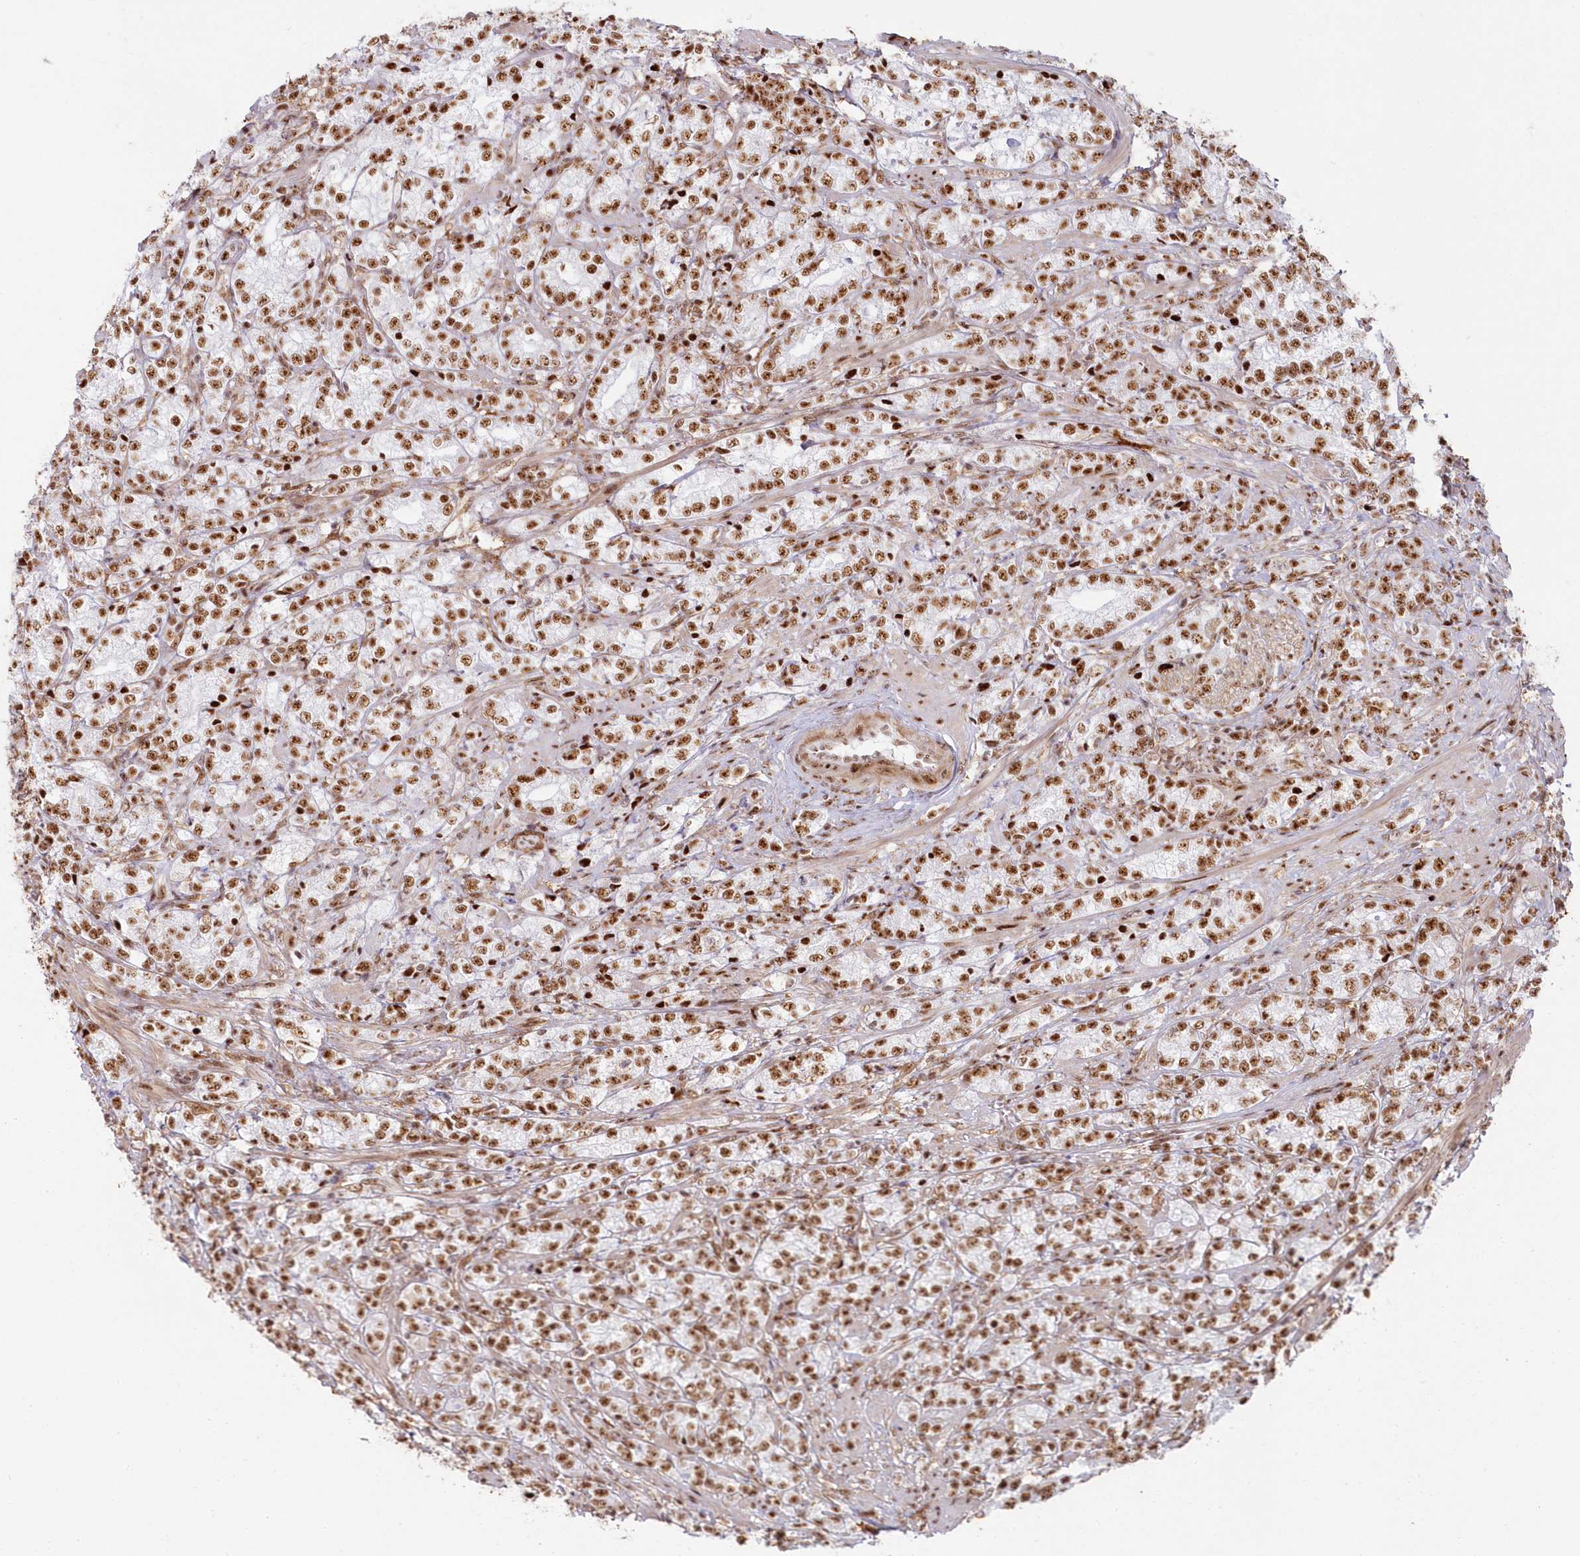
{"staining": {"intensity": "moderate", "quantity": ">75%", "location": "nuclear"}, "tissue": "prostate cancer", "cell_type": "Tumor cells", "image_type": "cancer", "snomed": [{"axis": "morphology", "description": "Adenocarcinoma, High grade"}, {"axis": "topography", "description": "Prostate"}], "caption": "Prostate cancer tissue exhibits moderate nuclear staining in about >75% of tumor cells", "gene": "DDX46", "patient": {"sex": "male", "age": 69}}